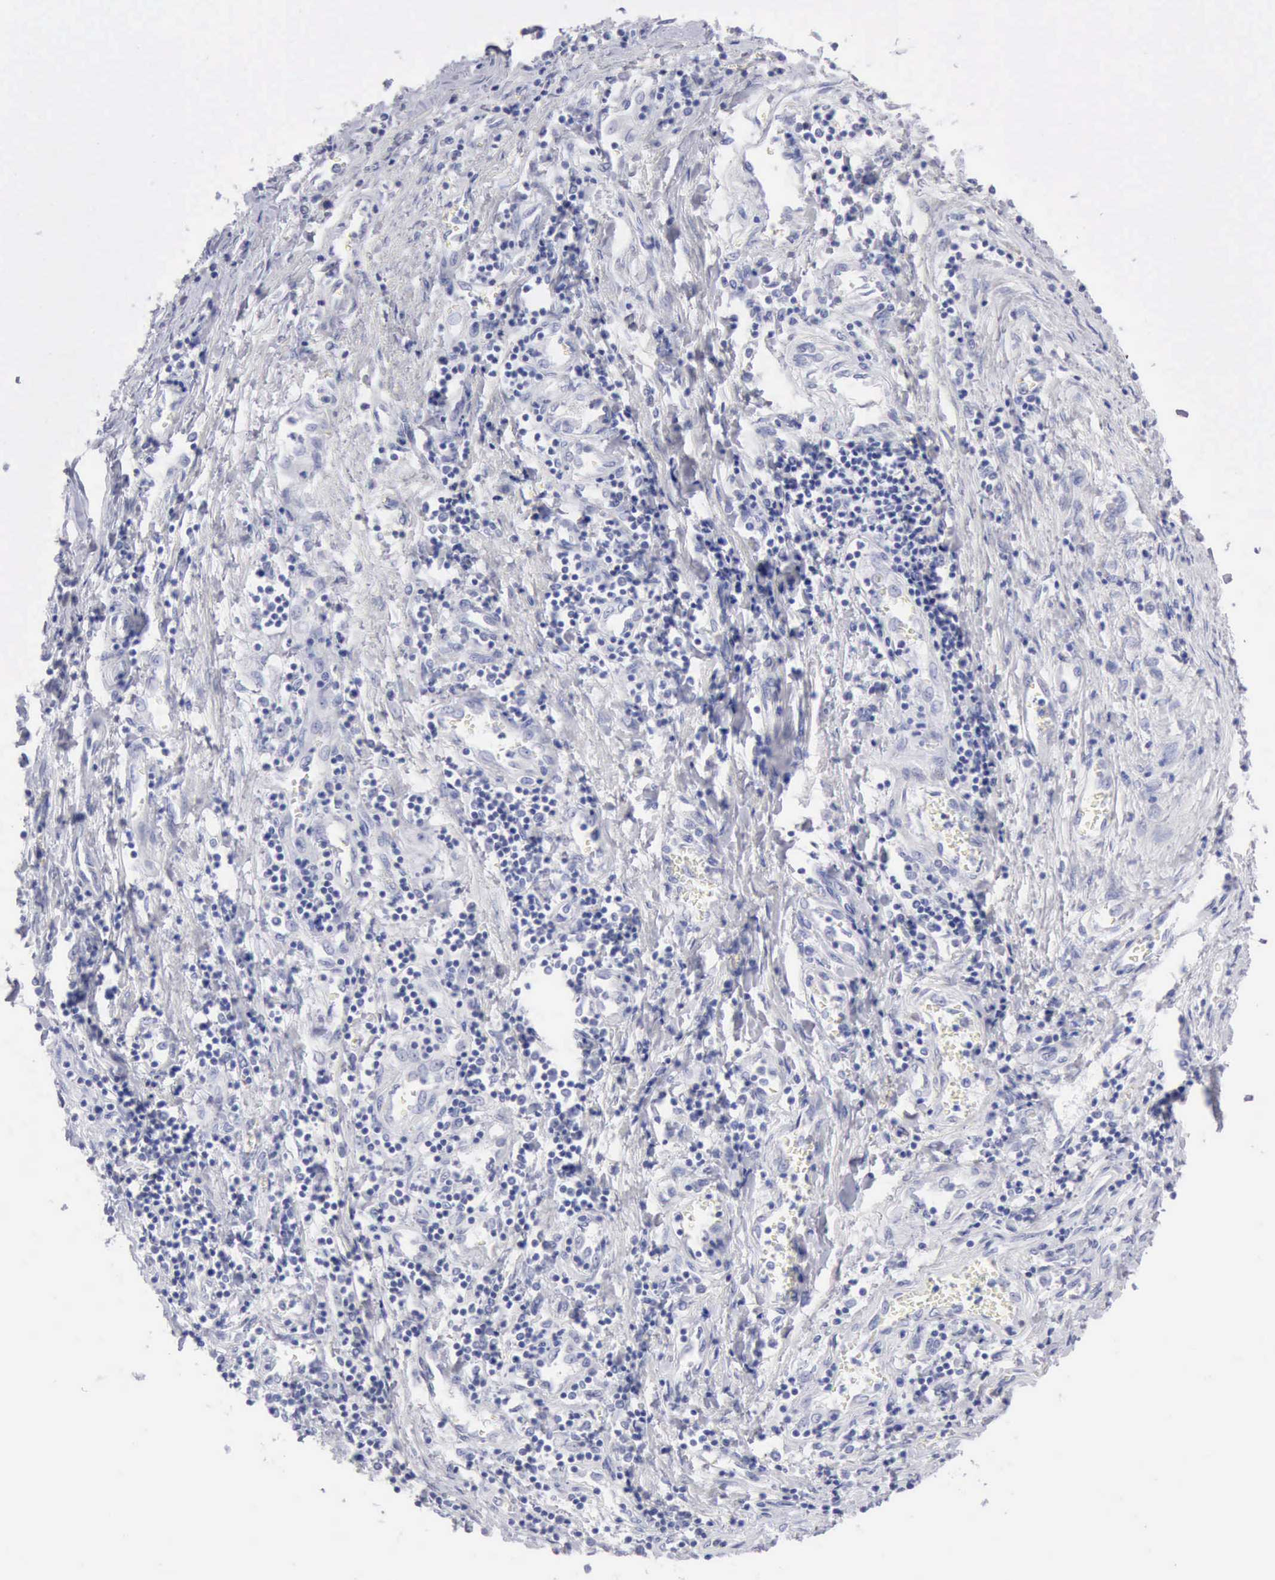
{"staining": {"intensity": "negative", "quantity": "none", "location": "none"}, "tissue": "liver cancer", "cell_type": "Tumor cells", "image_type": "cancer", "snomed": [{"axis": "morphology", "description": "Carcinoma, Hepatocellular, NOS"}, {"axis": "topography", "description": "Liver"}], "caption": "Tumor cells show no significant protein staining in liver cancer (hepatocellular carcinoma).", "gene": "ANGEL1", "patient": {"sex": "male", "age": 24}}